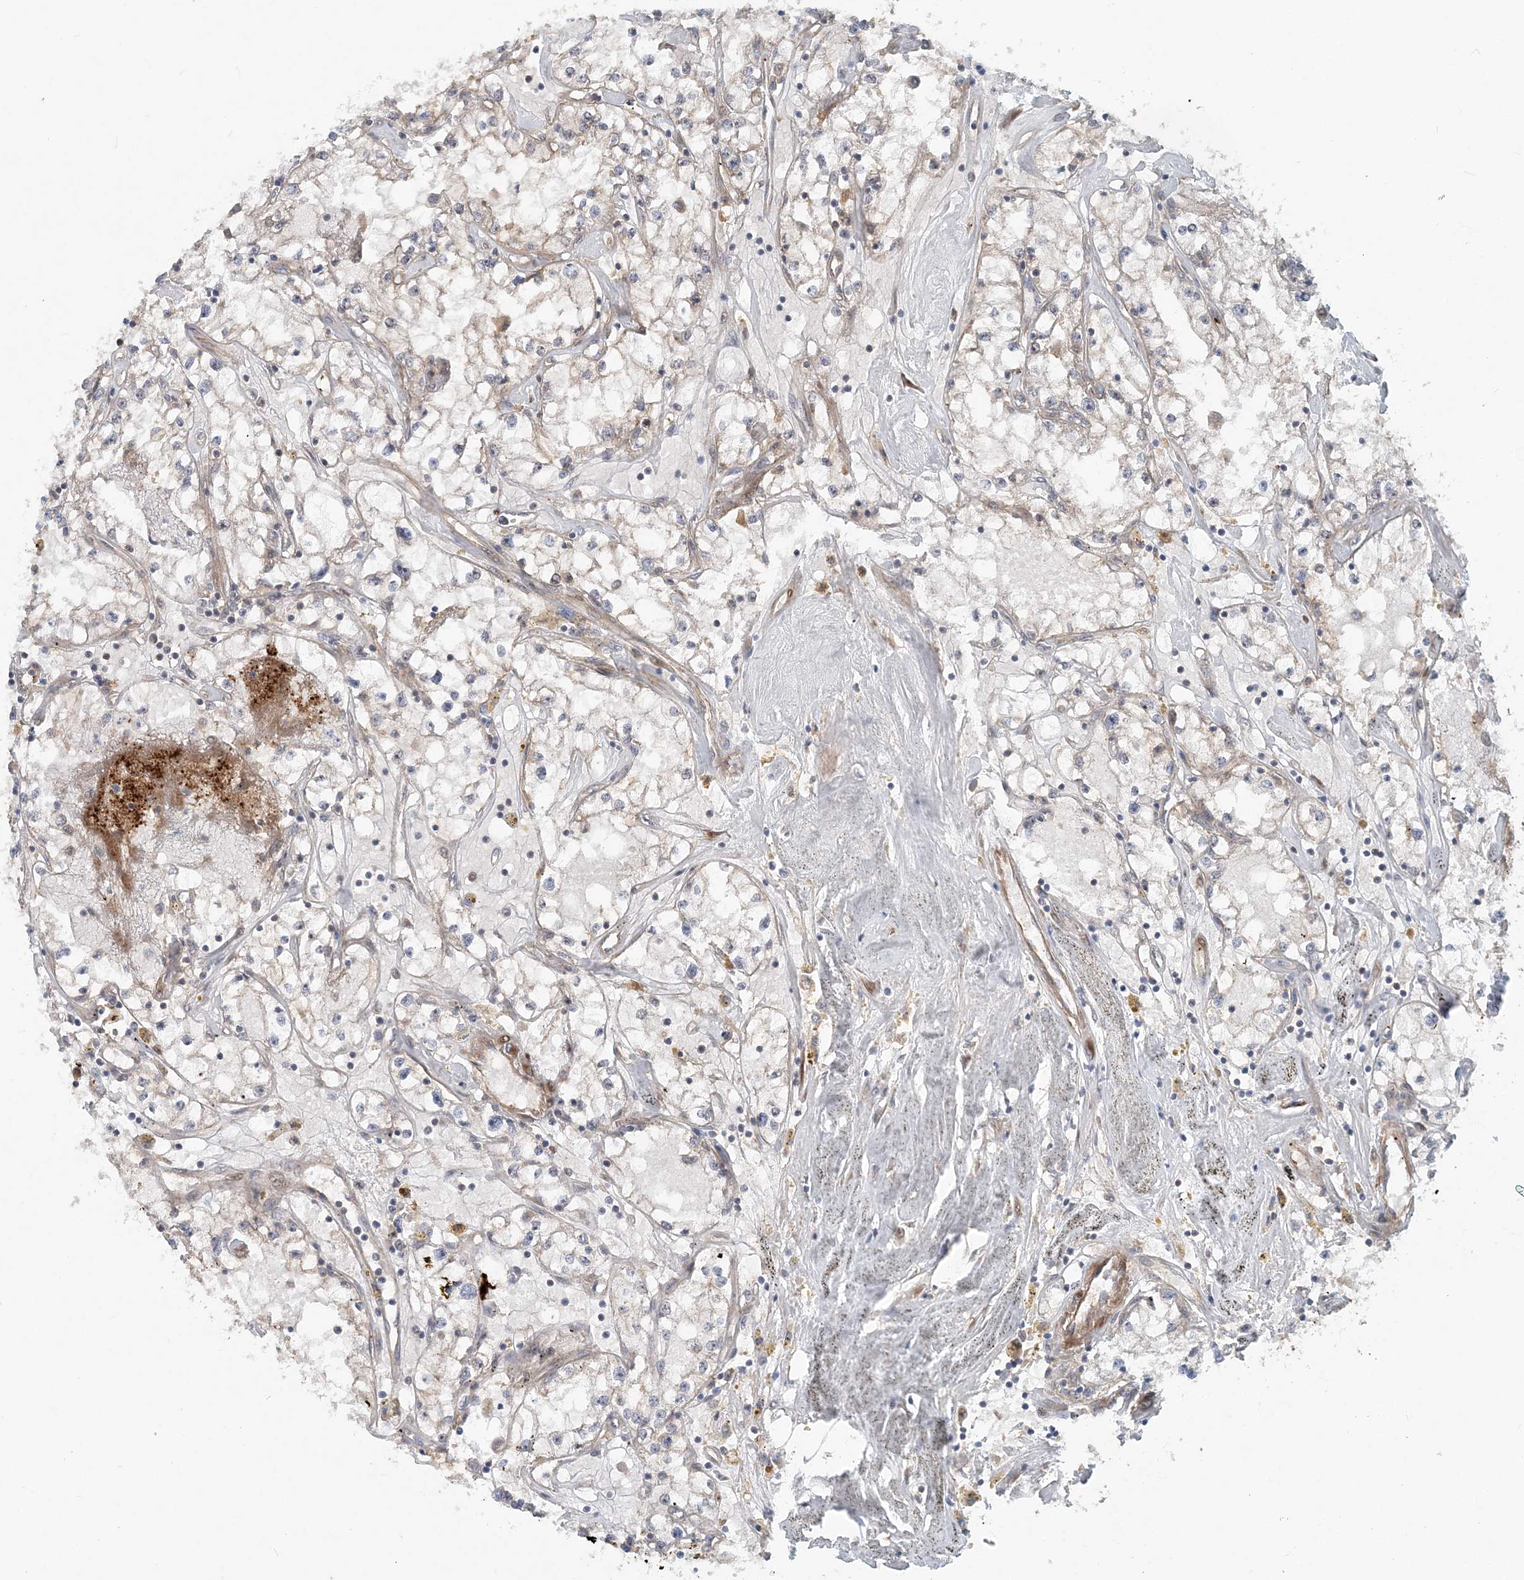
{"staining": {"intensity": "negative", "quantity": "none", "location": "none"}, "tissue": "renal cancer", "cell_type": "Tumor cells", "image_type": "cancer", "snomed": [{"axis": "morphology", "description": "Adenocarcinoma, NOS"}, {"axis": "topography", "description": "Kidney"}], "caption": "Immunohistochemistry (IHC) image of human renal cancer (adenocarcinoma) stained for a protein (brown), which exhibits no staining in tumor cells. The staining is performed using DAB brown chromogen with nuclei counter-stained in using hematoxylin.", "gene": "GEMIN5", "patient": {"sex": "male", "age": 56}}